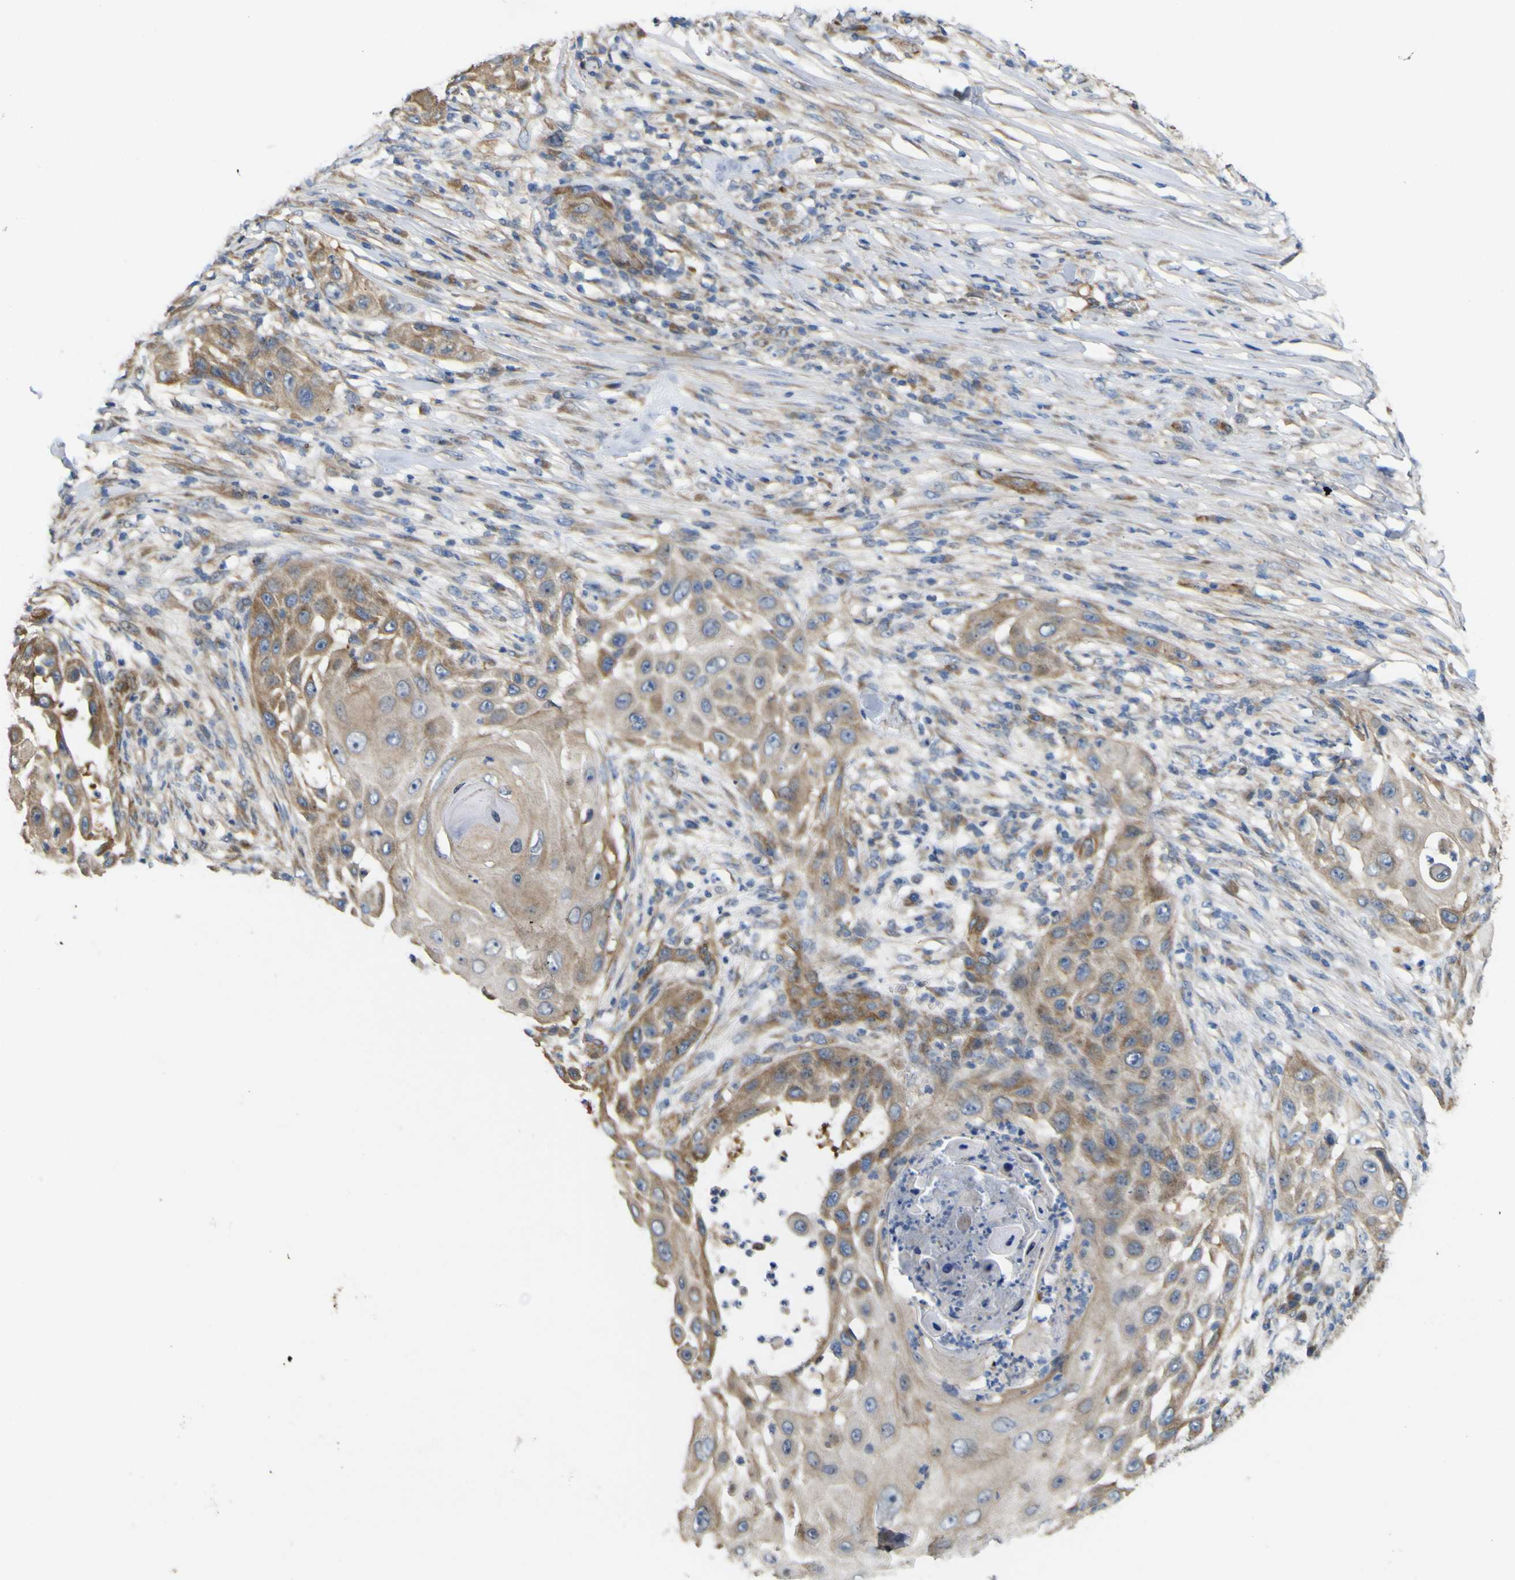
{"staining": {"intensity": "moderate", "quantity": ">75%", "location": "cytoplasmic/membranous"}, "tissue": "skin cancer", "cell_type": "Tumor cells", "image_type": "cancer", "snomed": [{"axis": "morphology", "description": "Squamous cell carcinoma, NOS"}, {"axis": "topography", "description": "Skin"}], "caption": "The image exhibits immunohistochemical staining of squamous cell carcinoma (skin). There is moderate cytoplasmic/membranous expression is present in approximately >75% of tumor cells.", "gene": "JPH1", "patient": {"sex": "female", "age": 44}}